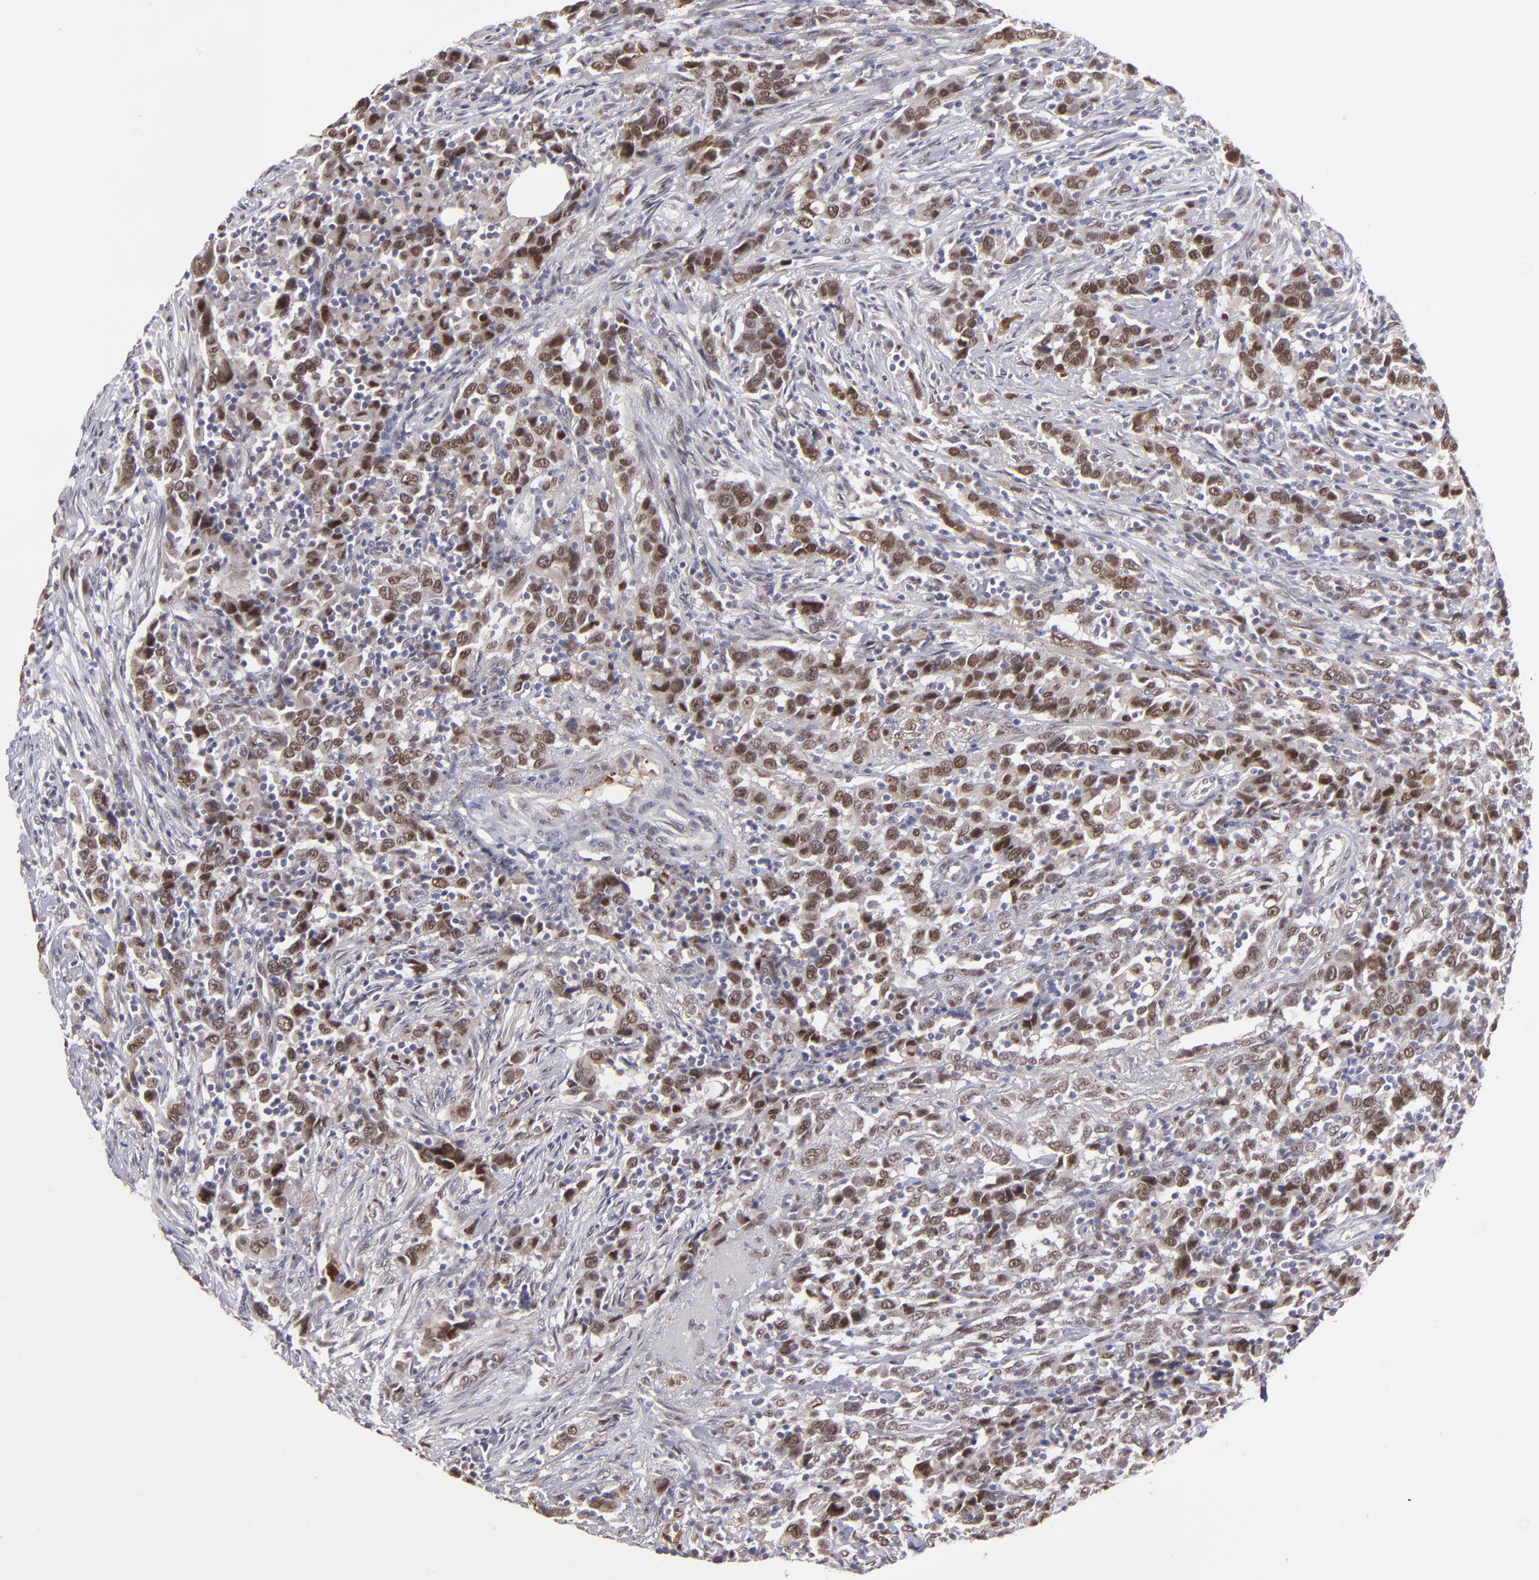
{"staining": {"intensity": "strong", "quantity": ">75%", "location": "nuclear"}, "tissue": "urothelial cancer", "cell_type": "Tumor cells", "image_type": "cancer", "snomed": [{"axis": "morphology", "description": "Urothelial carcinoma, High grade"}, {"axis": "topography", "description": "Urinary bladder"}], "caption": "Immunohistochemical staining of urothelial cancer displays high levels of strong nuclear expression in approximately >75% of tumor cells.", "gene": "RREB1", "patient": {"sex": "male", "age": 61}}